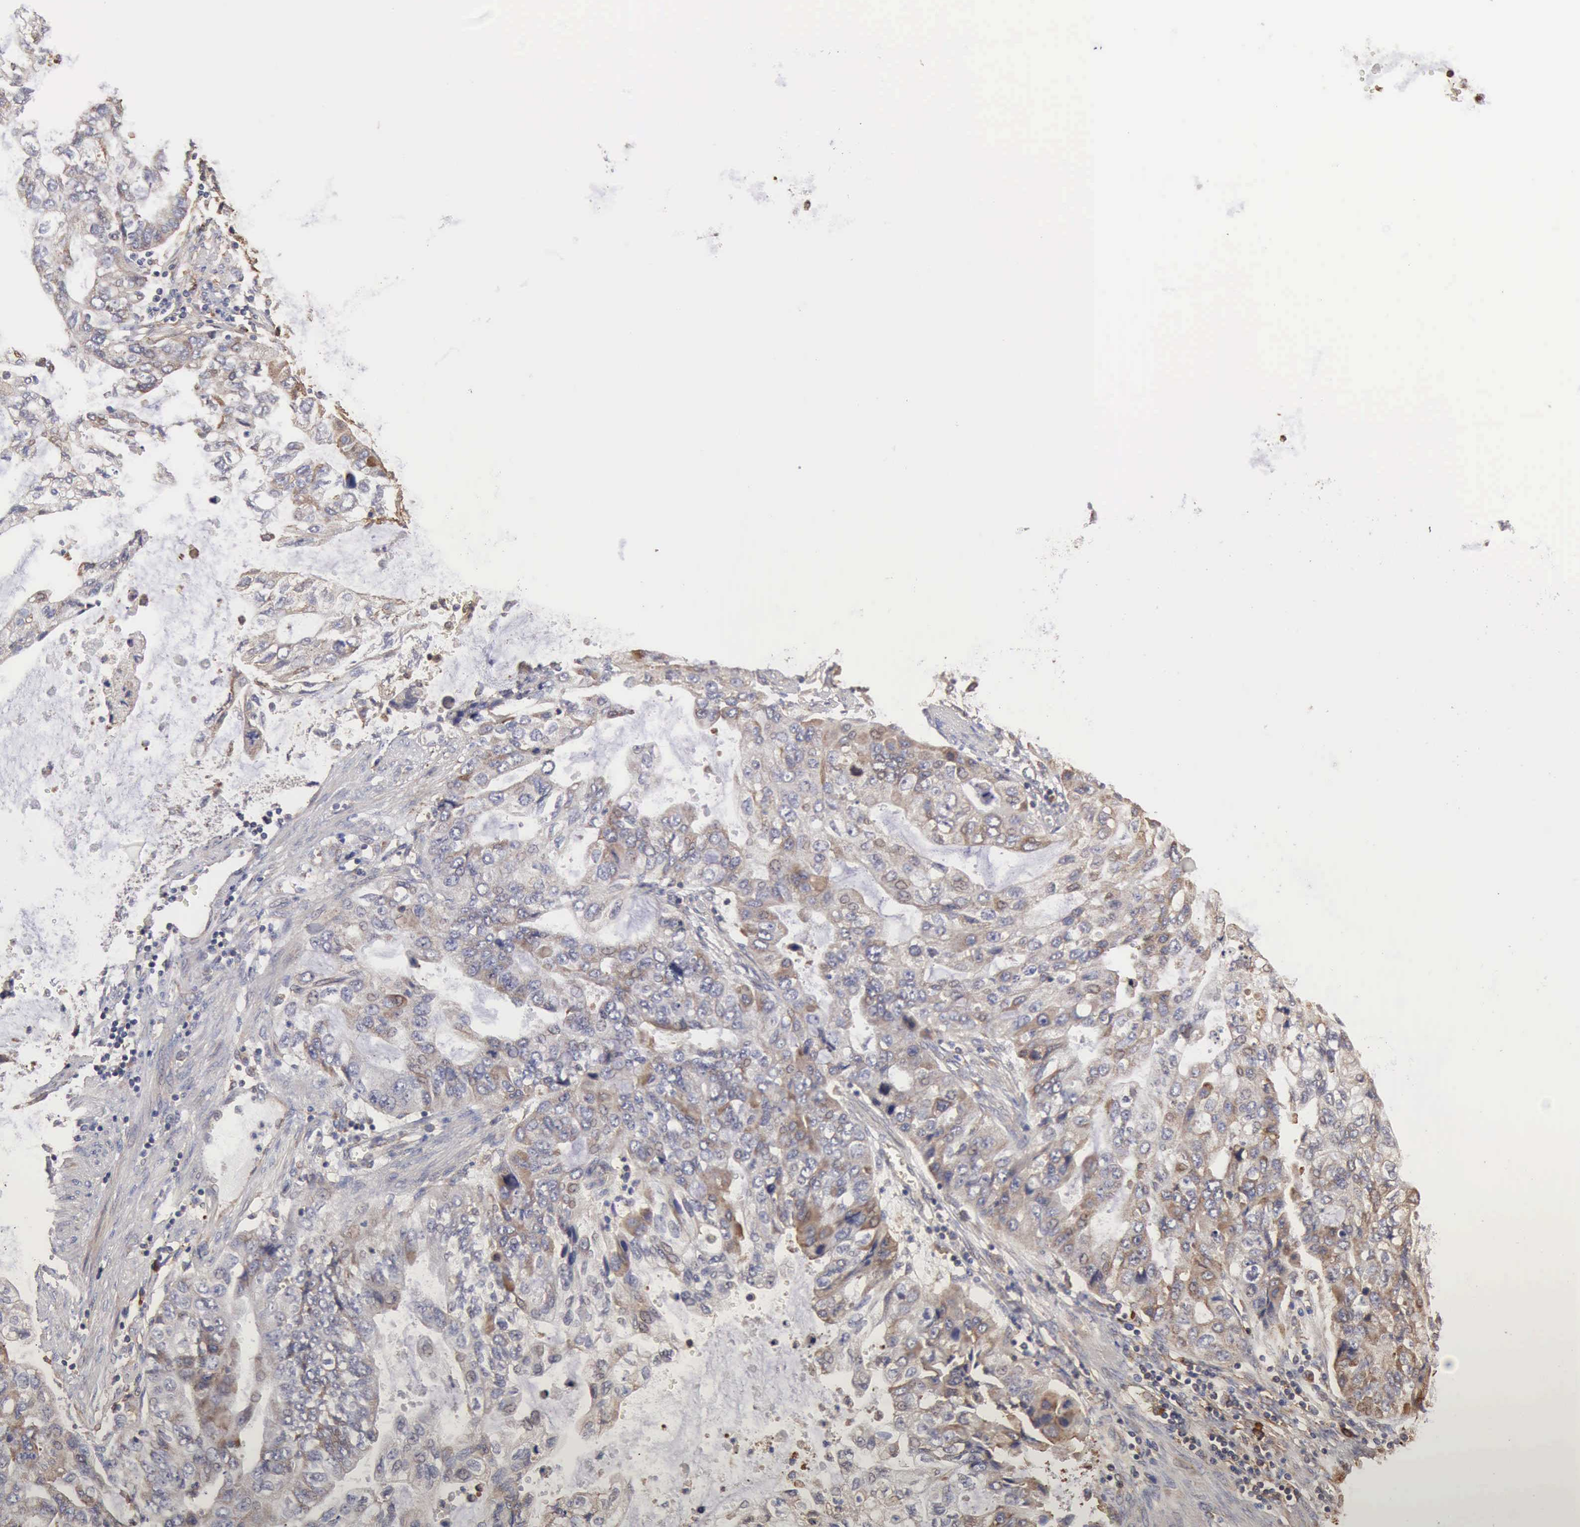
{"staining": {"intensity": "weak", "quantity": "<25%", "location": "cytoplasmic/membranous"}, "tissue": "stomach cancer", "cell_type": "Tumor cells", "image_type": "cancer", "snomed": [{"axis": "morphology", "description": "Adenocarcinoma, NOS"}, {"axis": "topography", "description": "Stomach, upper"}], "caption": "There is no significant positivity in tumor cells of adenocarcinoma (stomach). (DAB (3,3'-diaminobenzidine) immunohistochemistry (IHC) visualized using brightfield microscopy, high magnification).", "gene": "GPR101", "patient": {"sex": "female", "age": 52}}